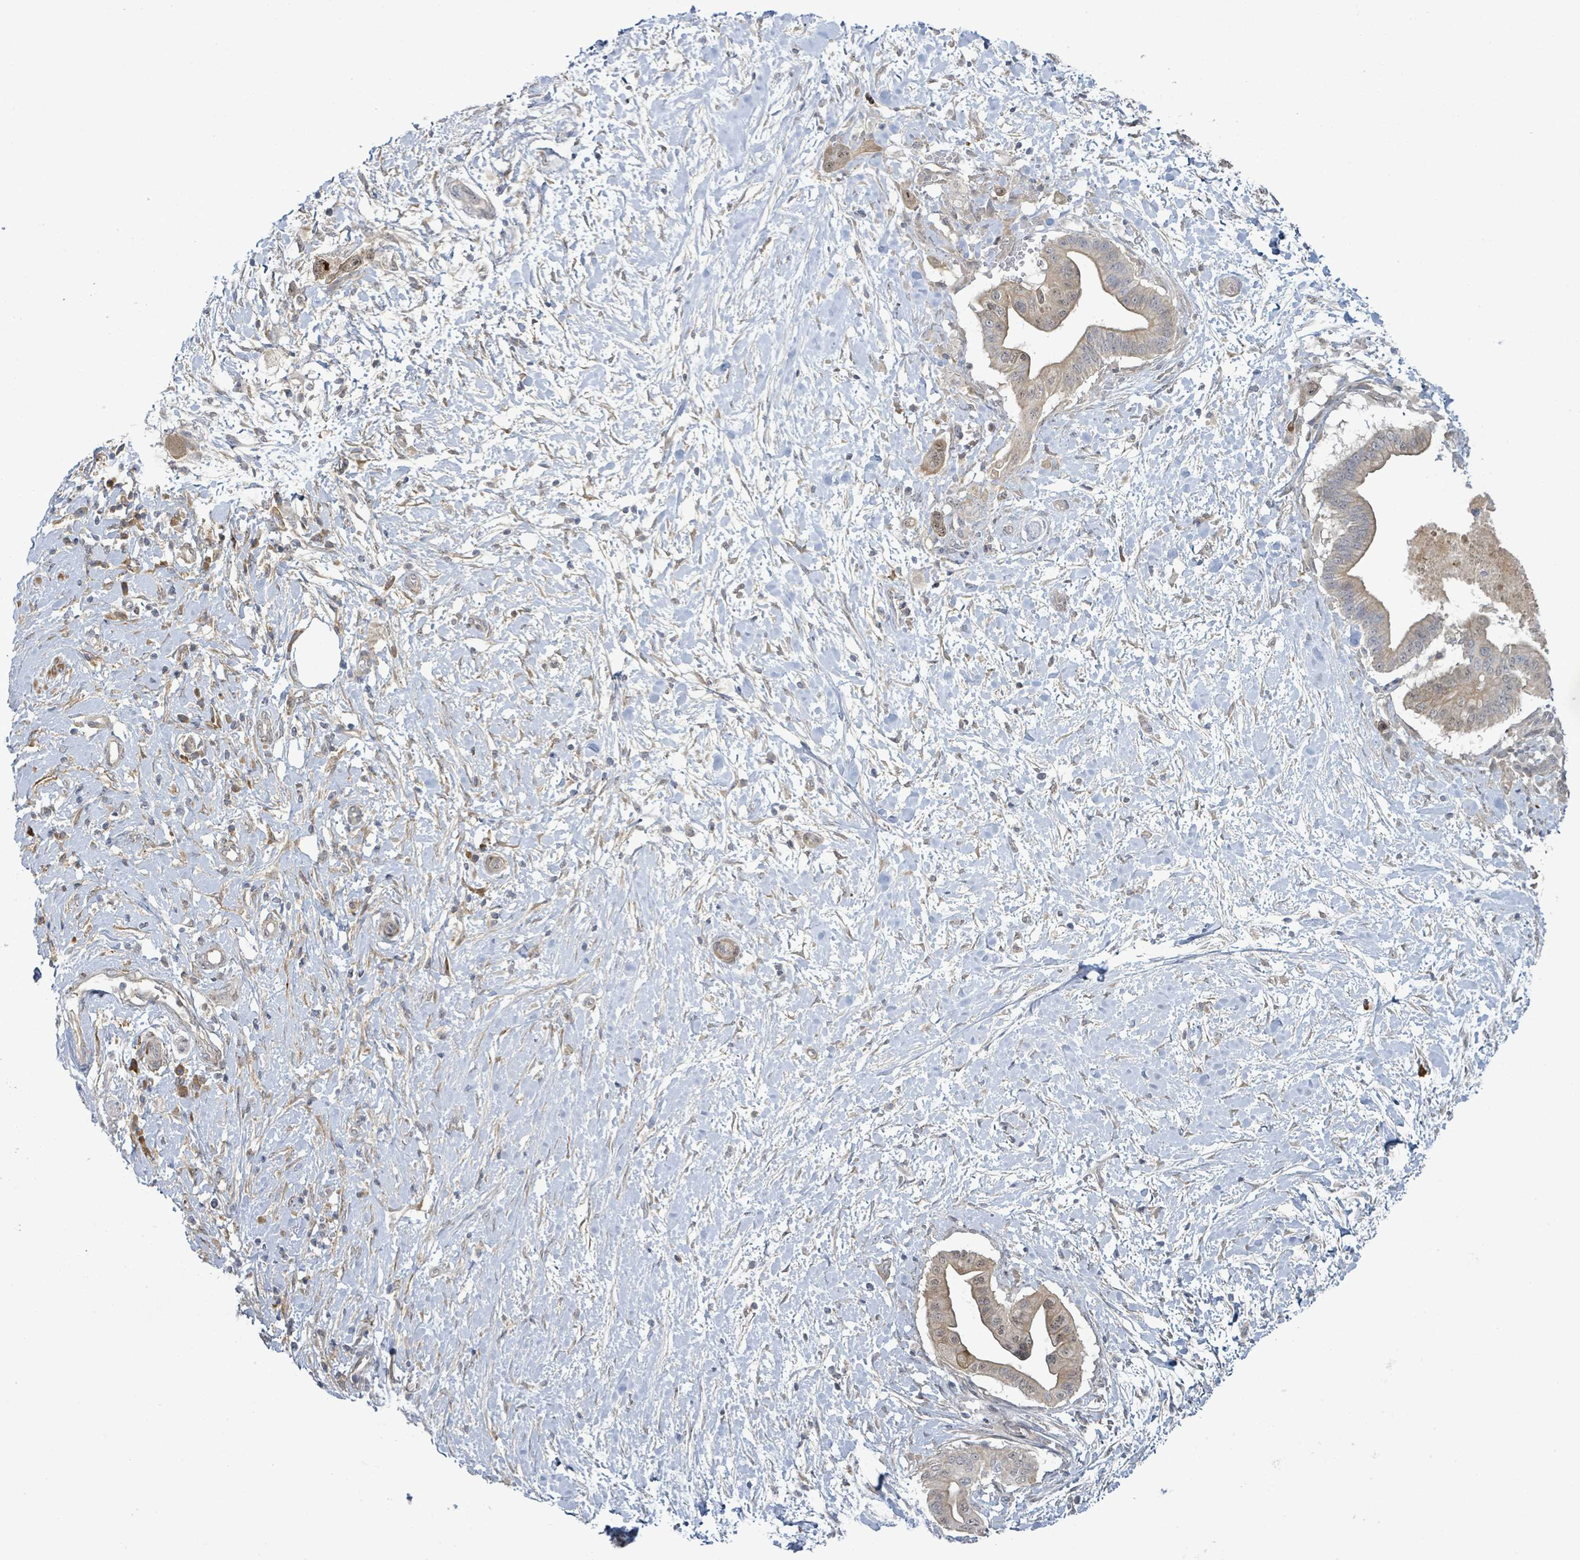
{"staining": {"intensity": "weak", "quantity": "25%-75%", "location": "cytoplasmic/membranous,nuclear"}, "tissue": "pancreatic cancer", "cell_type": "Tumor cells", "image_type": "cancer", "snomed": [{"axis": "morphology", "description": "Adenocarcinoma, NOS"}, {"axis": "topography", "description": "Pancreas"}], "caption": "Immunohistochemistry of human pancreatic adenocarcinoma reveals low levels of weak cytoplasmic/membranous and nuclear expression in about 25%-75% of tumor cells.", "gene": "SLIT3", "patient": {"sex": "male", "age": 68}}